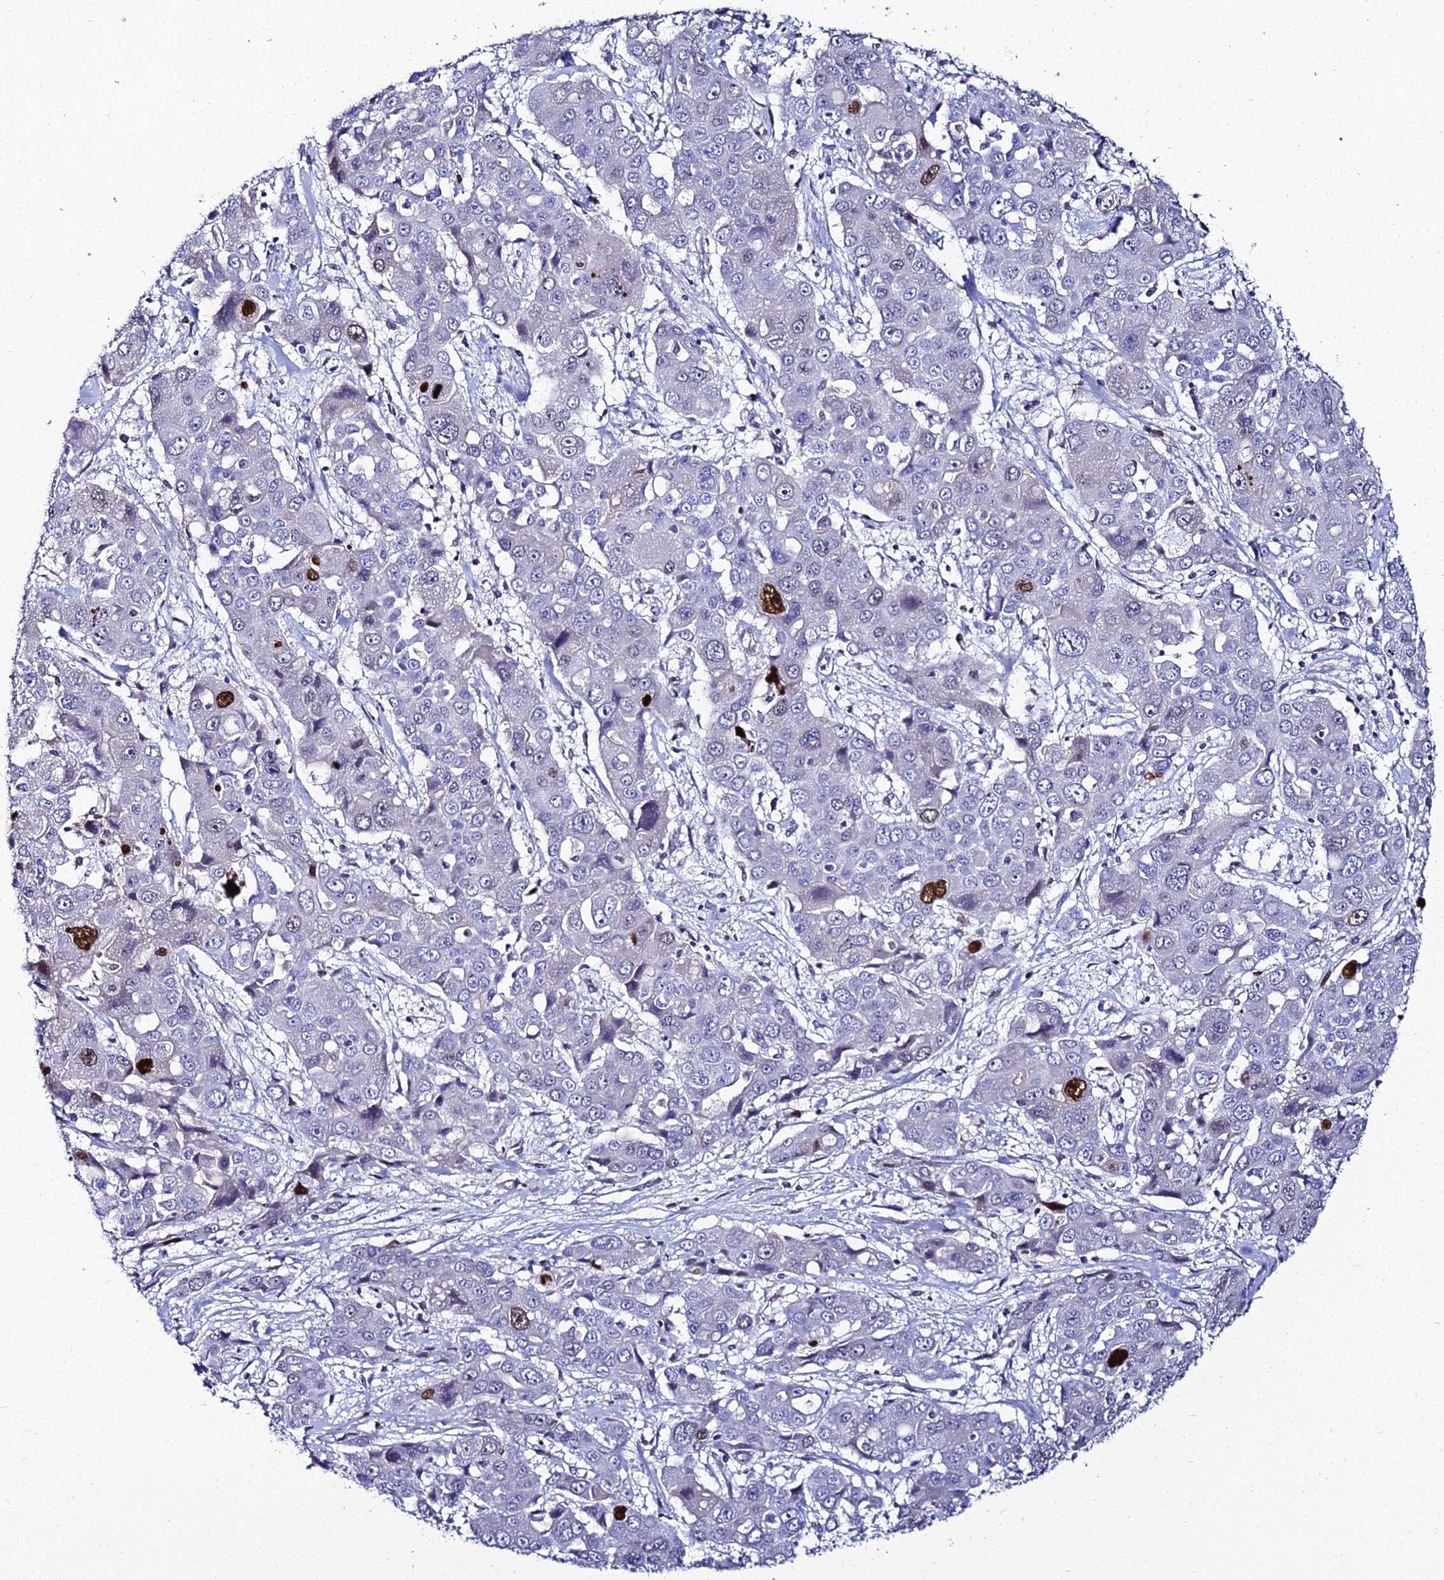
{"staining": {"intensity": "strong", "quantity": "<25%", "location": "nuclear"}, "tissue": "liver cancer", "cell_type": "Tumor cells", "image_type": "cancer", "snomed": [{"axis": "morphology", "description": "Cholangiocarcinoma"}, {"axis": "topography", "description": "Liver"}], "caption": "Liver cholangiocarcinoma stained with immunohistochemistry exhibits strong nuclear staining in about <25% of tumor cells.", "gene": "TAF9B", "patient": {"sex": "male", "age": 67}}